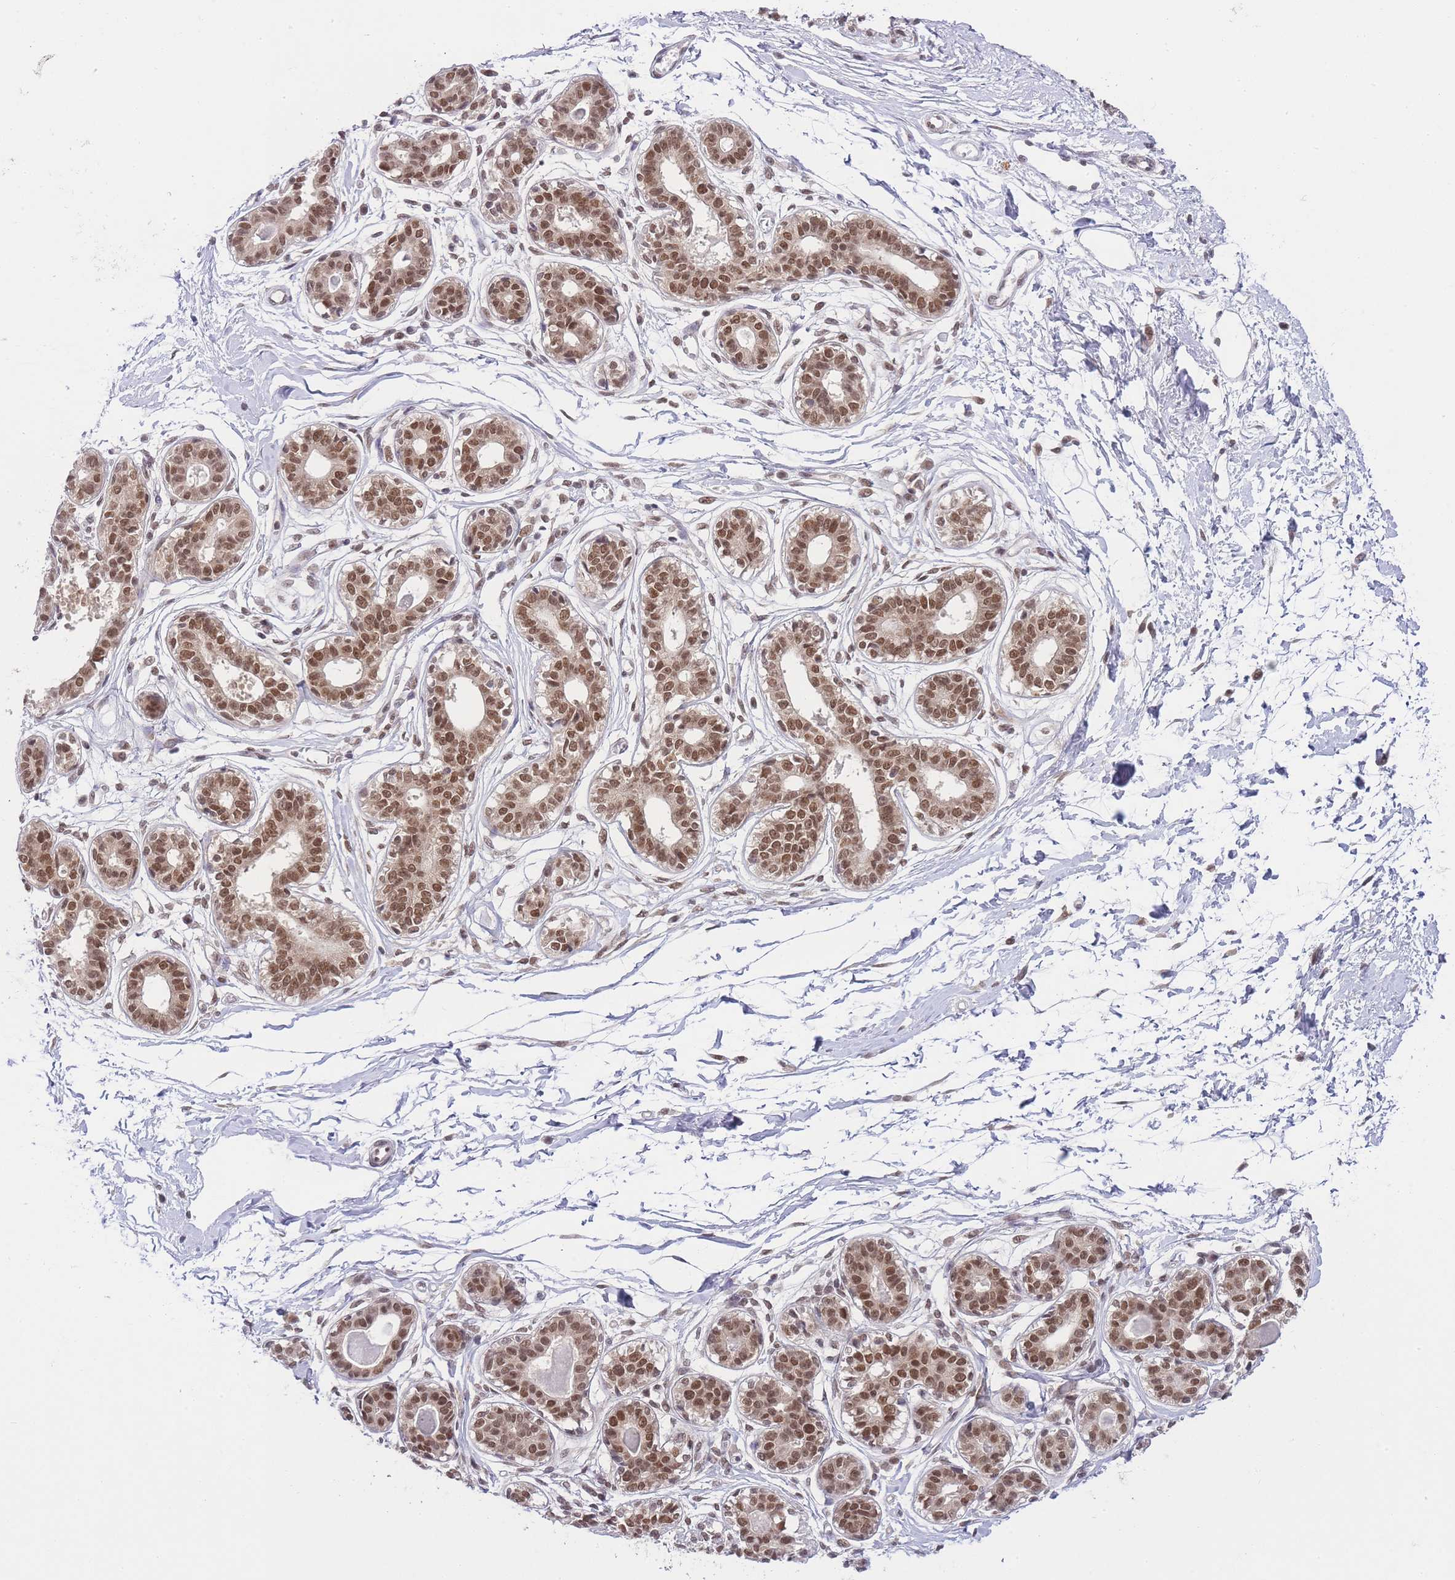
{"staining": {"intensity": "negative", "quantity": "none", "location": "none"}, "tissue": "breast", "cell_type": "Adipocytes", "image_type": "normal", "snomed": [{"axis": "morphology", "description": "Normal tissue, NOS"}, {"axis": "topography", "description": "Breast"}], "caption": "A high-resolution image shows immunohistochemistry (IHC) staining of benign breast, which displays no significant staining in adipocytes.", "gene": "TMED3", "patient": {"sex": "female", "age": 45}}